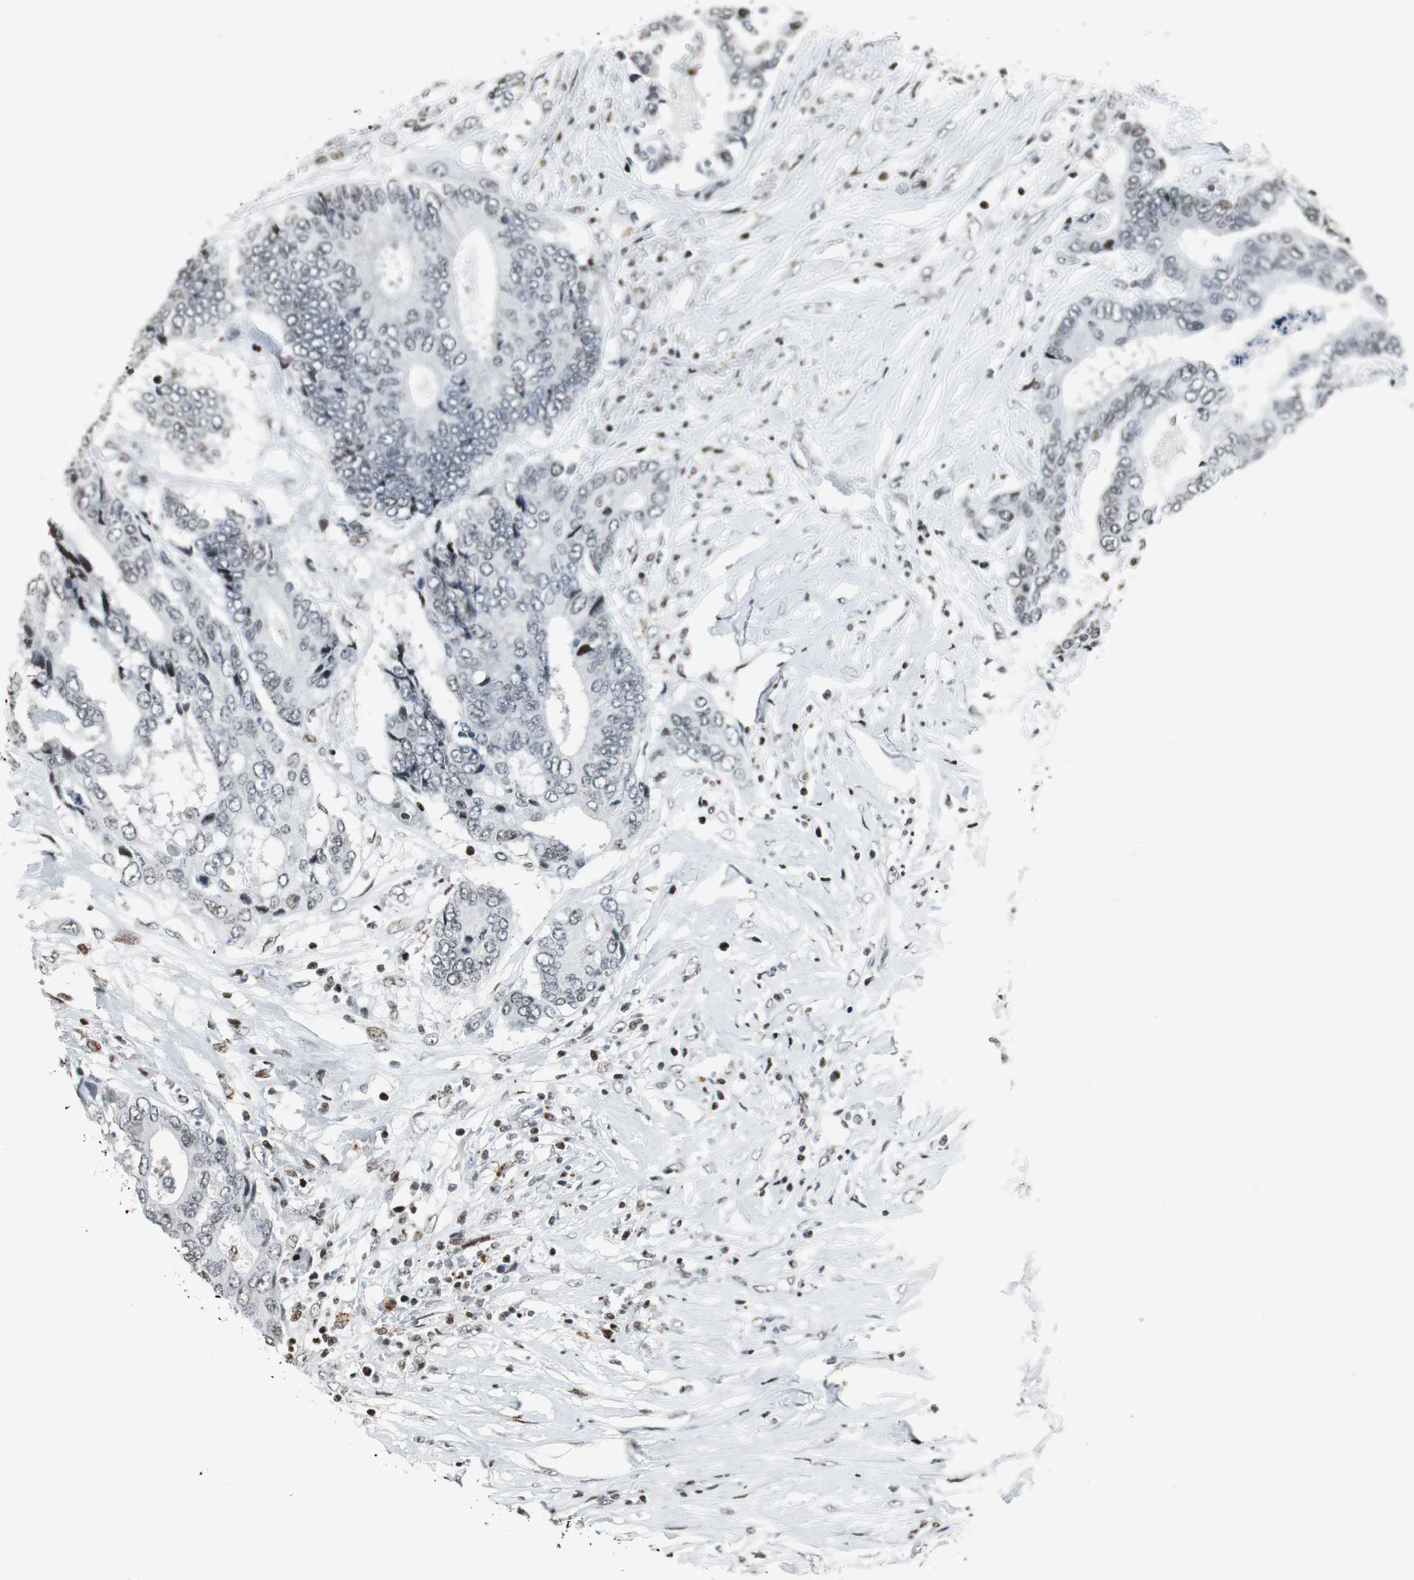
{"staining": {"intensity": "weak", "quantity": "<25%", "location": "nuclear"}, "tissue": "colorectal cancer", "cell_type": "Tumor cells", "image_type": "cancer", "snomed": [{"axis": "morphology", "description": "Adenocarcinoma, NOS"}, {"axis": "topography", "description": "Rectum"}], "caption": "This is a histopathology image of immunohistochemistry (IHC) staining of colorectal adenocarcinoma, which shows no staining in tumor cells. Brightfield microscopy of immunohistochemistry (IHC) stained with DAB (3,3'-diaminobenzidine) (brown) and hematoxylin (blue), captured at high magnification.", "gene": "RBBP4", "patient": {"sex": "male", "age": 55}}